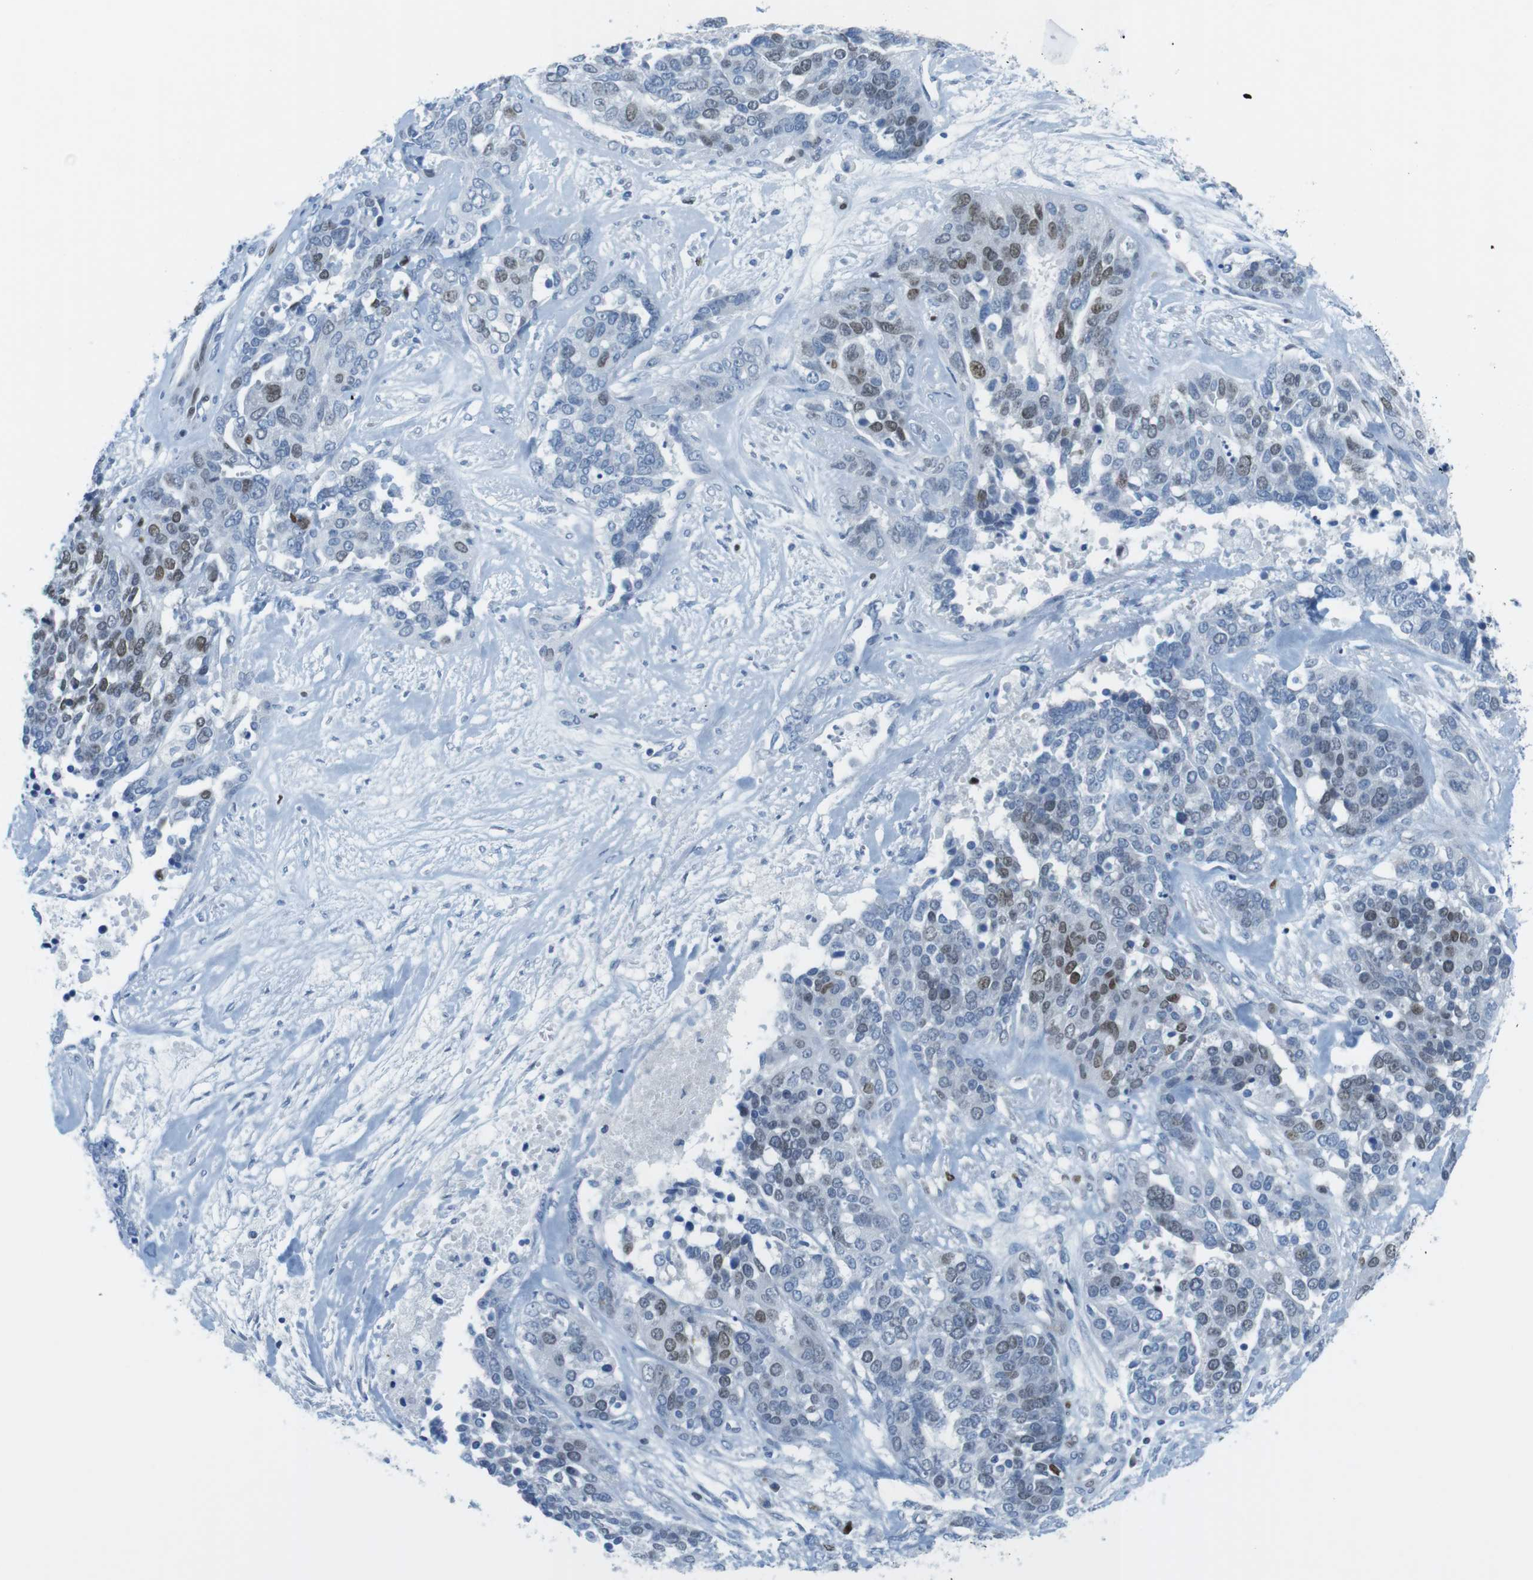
{"staining": {"intensity": "moderate", "quantity": "<25%", "location": "nuclear"}, "tissue": "ovarian cancer", "cell_type": "Tumor cells", "image_type": "cancer", "snomed": [{"axis": "morphology", "description": "Cystadenocarcinoma, serous, NOS"}, {"axis": "topography", "description": "Ovary"}], "caption": "Moderate nuclear protein positivity is seen in approximately <25% of tumor cells in ovarian cancer.", "gene": "CHAF1A", "patient": {"sex": "female", "age": 44}}